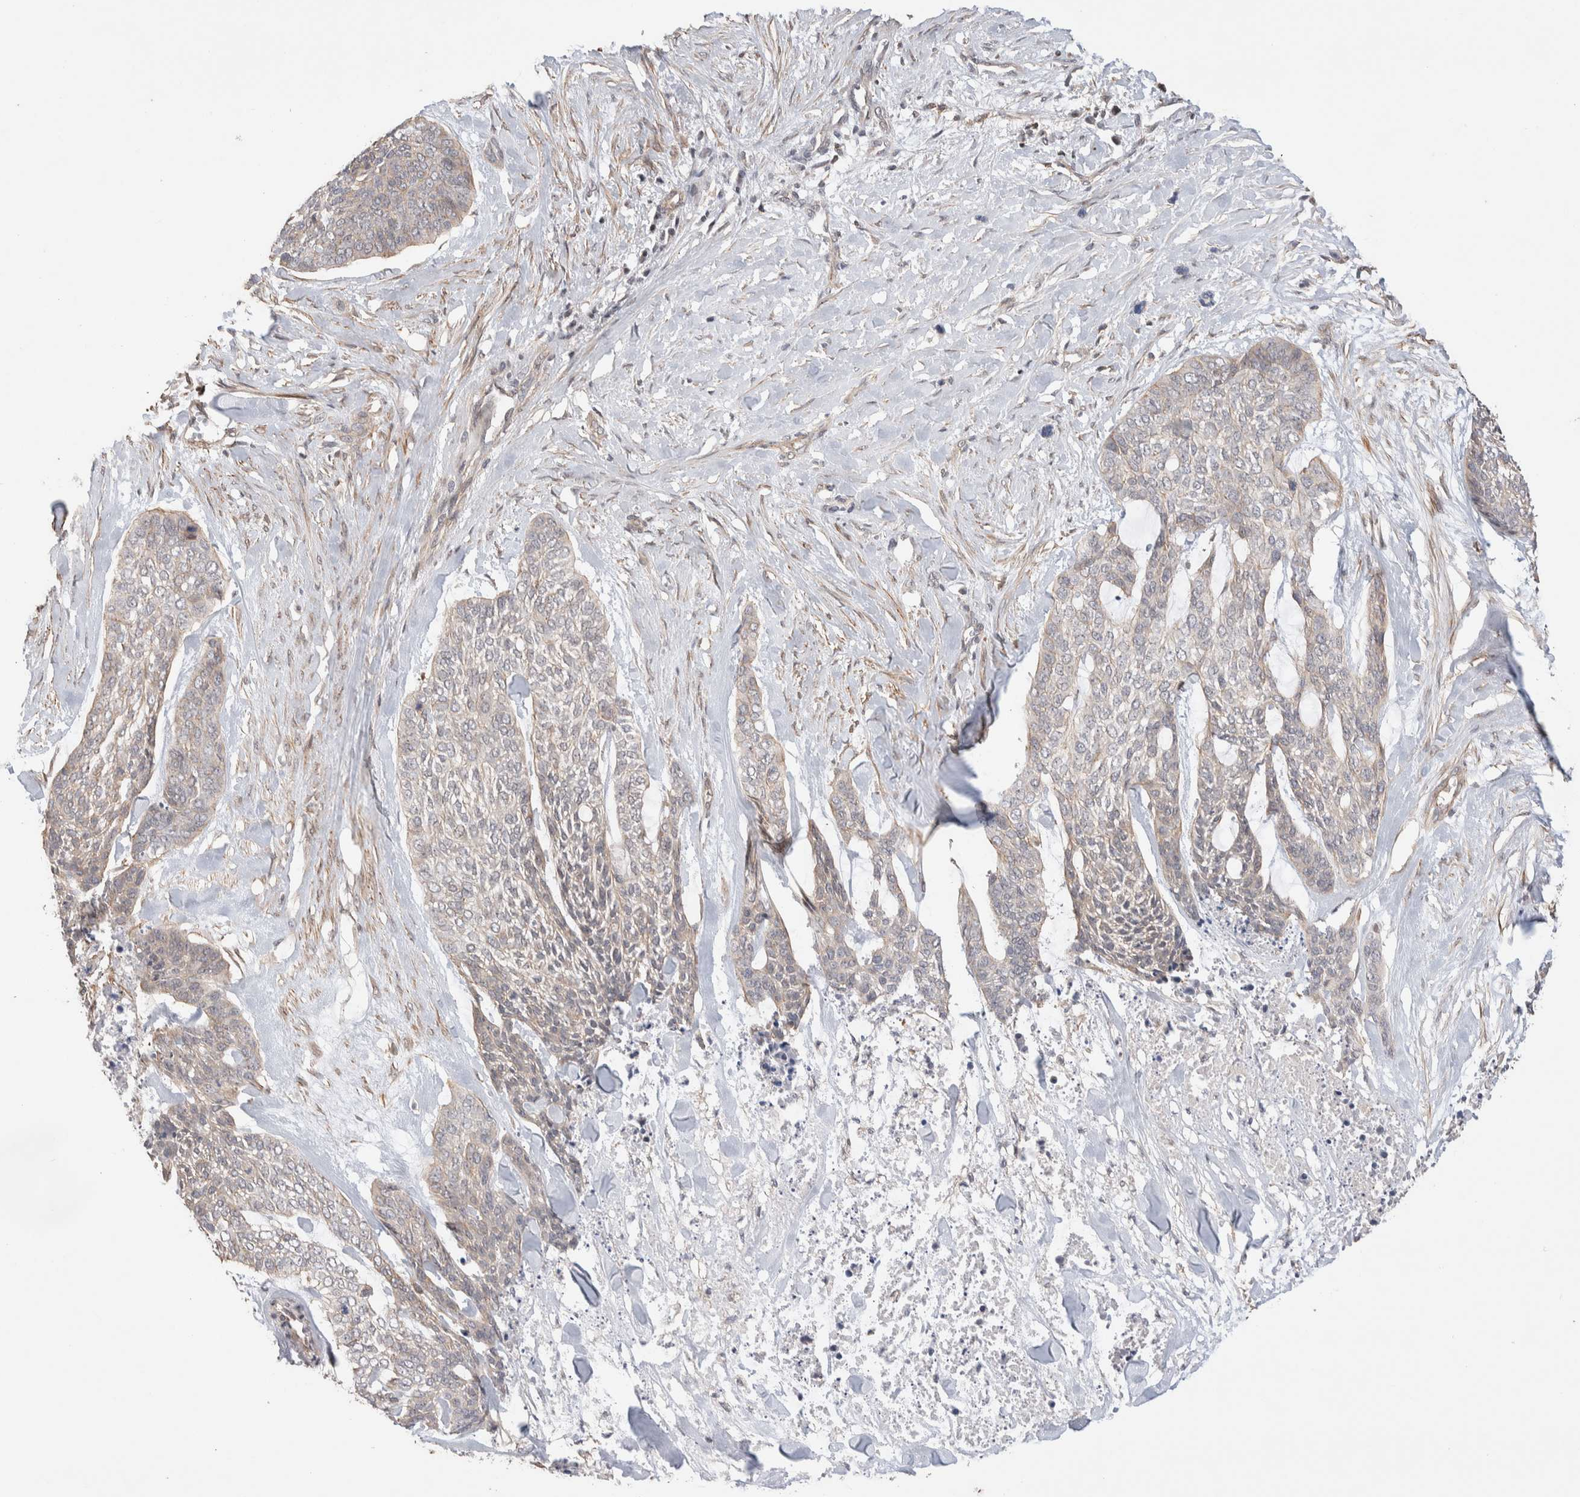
{"staining": {"intensity": "negative", "quantity": "none", "location": "none"}, "tissue": "skin cancer", "cell_type": "Tumor cells", "image_type": "cancer", "snomed": [{"axis": "morphology", "description": "Basal cell carcinoma"}, {"axis": "topography", "description": "Skin"}], "caption": "Immunohistochemical staining of skin cancer (basal cell carcinoma) exhibits no significant staining in tumor cells.", "gene": "ZNF704", "patient": {"sex": "female", "age": 64}}